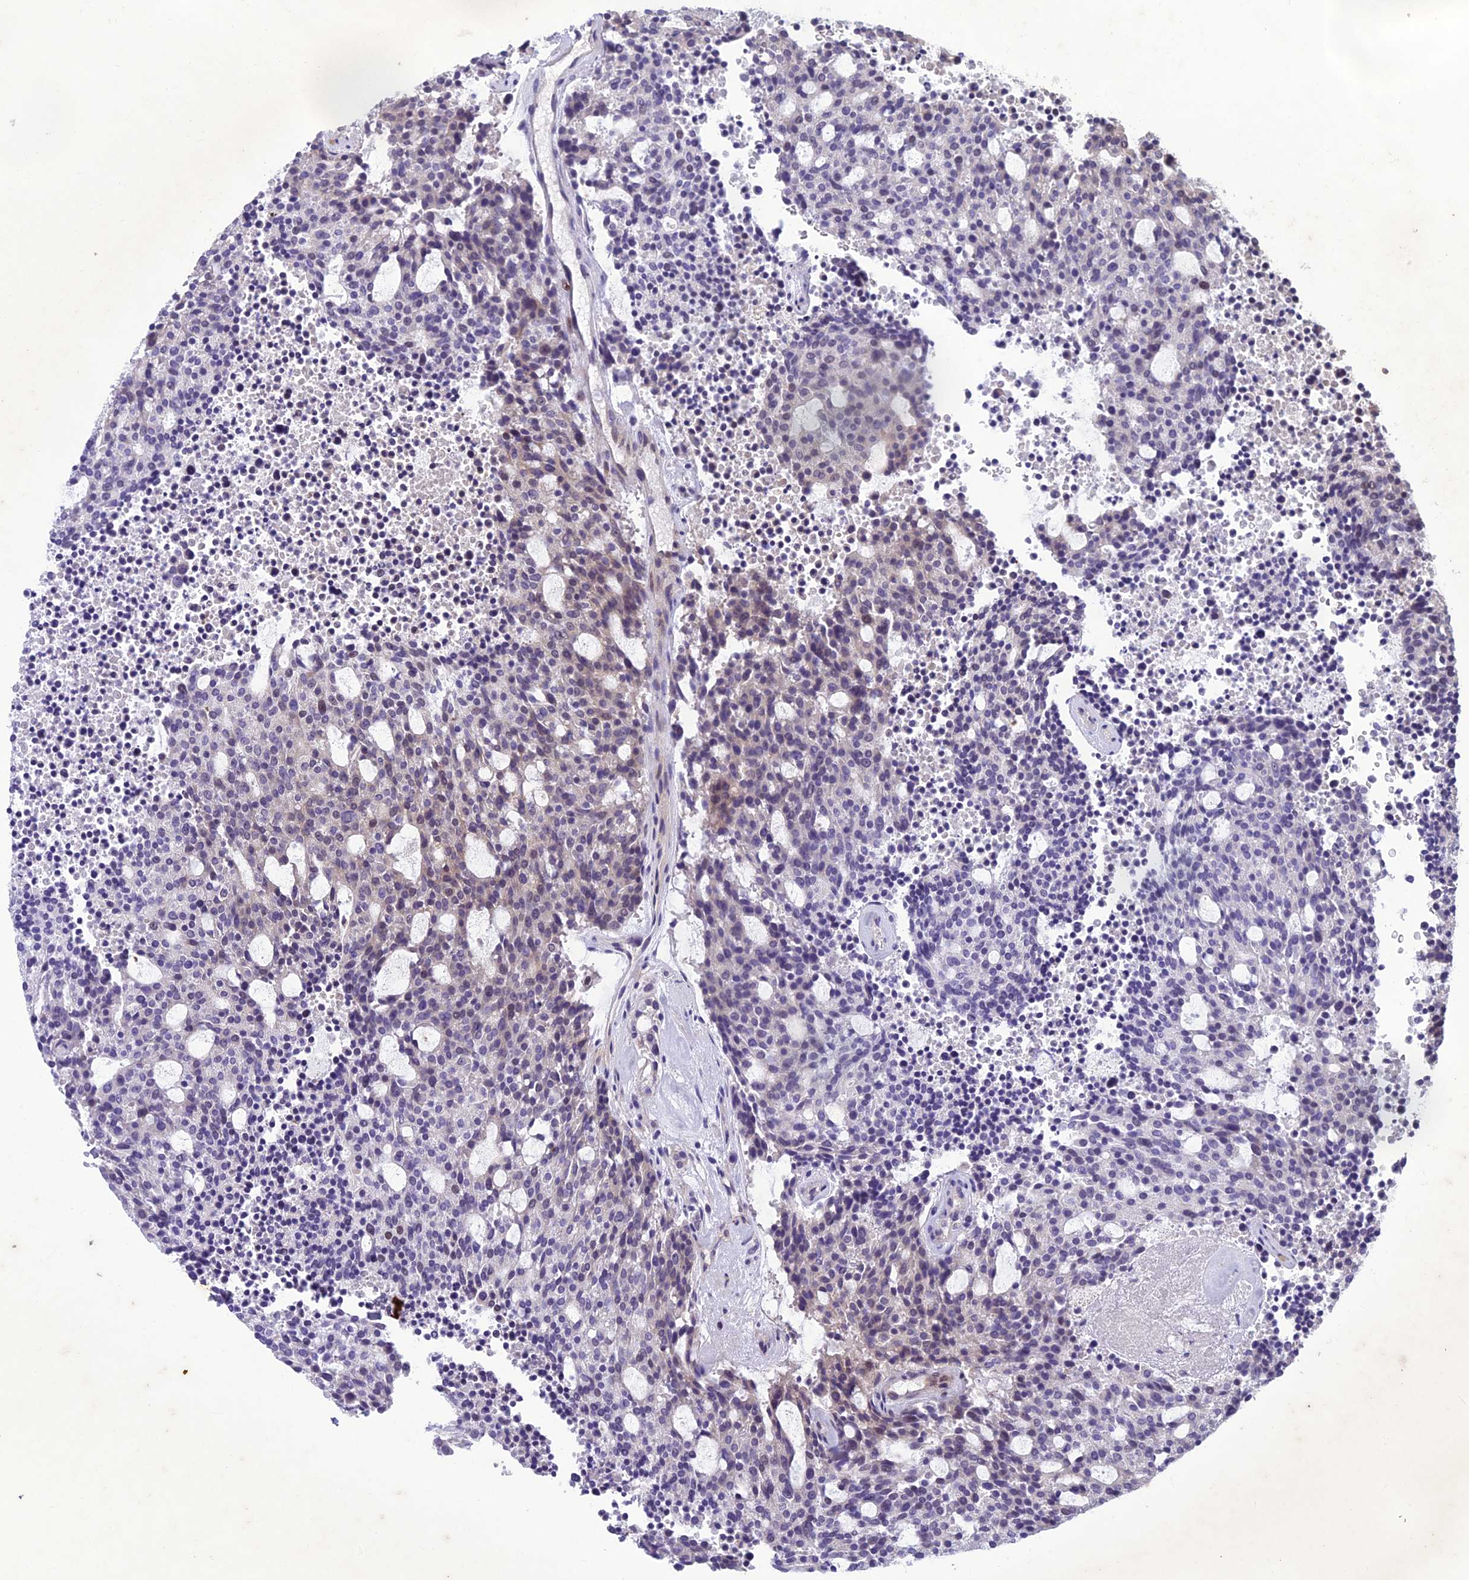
{"staining": {"intensity": "negative", "quantity": "none", "location": "none"}, "tissue": "carcinoid", "cell_type": "Tumor cells", "image_type": "cancer", "snomed": [{"axis": "morphology", "description": "Carcinoid, malignant, NOS"}, {"axis": "topography", "description": "Pancreas"}], "caption": "High power microscopy micrograph of an IHC image of malignant carcinoid, revealing no significant positivity in tumor cells.", "gene": "GRWD1", "patient": {"sex": "female", "age": 54}}